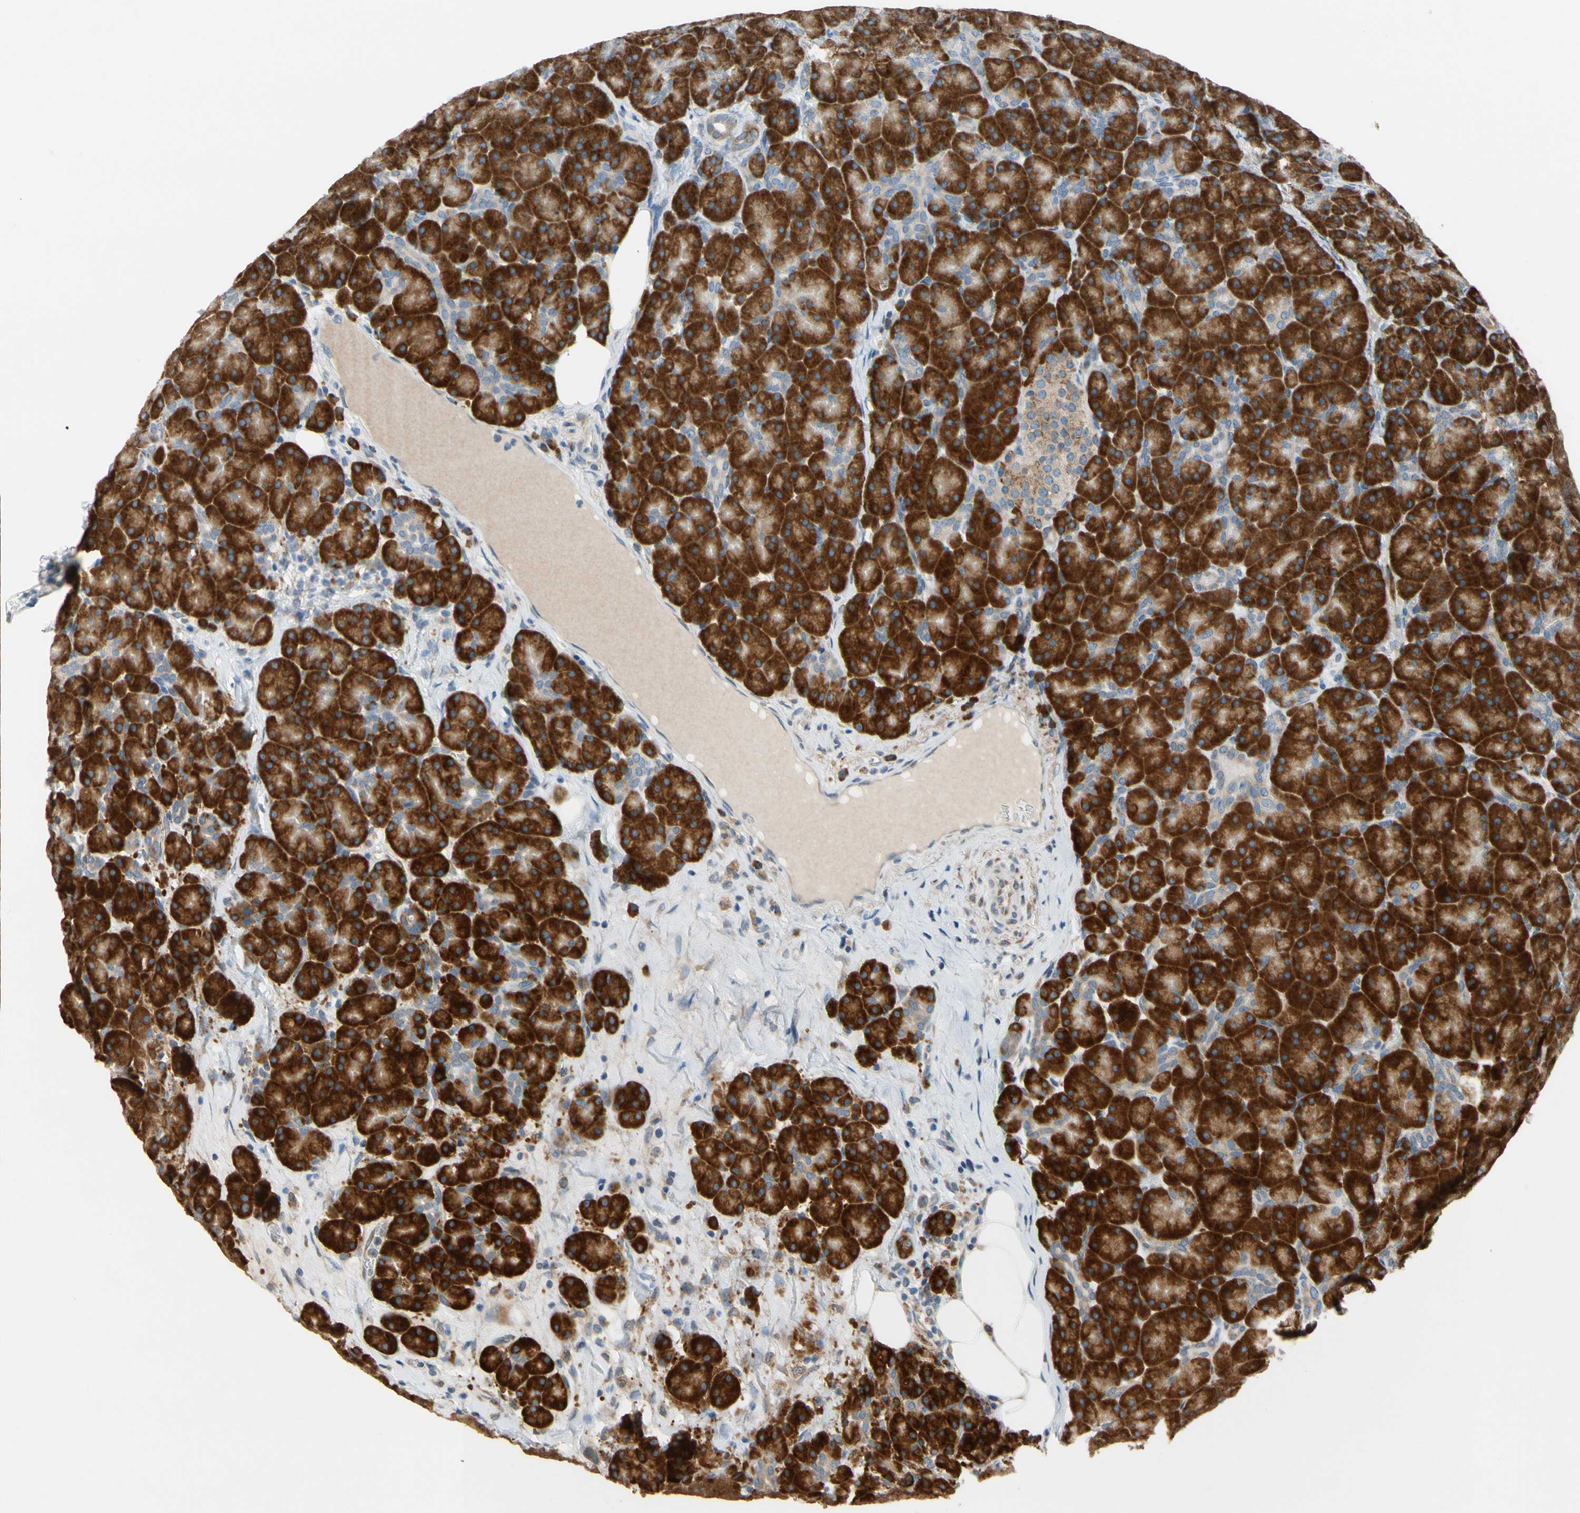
{"staining": {"intensity": "strong", "quantity": ">75%", "location": "cytoplasmic/membranous"}, "tissue": "pancreas", "cell_type": "Exocrine glandular cells", "image_type": "normal", "snomed": [{"axis": "morphology", "description": "Normal tissue, NOS"}, {"axis": "topography", "description": "Pancreas"}], "caption": "Immunohistochemical staining of benign pancreas exhibits >75% levels of strong cytoplasmic/membranous protein expression in about >75% of exocrine glandular cells.", "gene": "RPN2", "patient": {"sex": "male", "age": 66}}